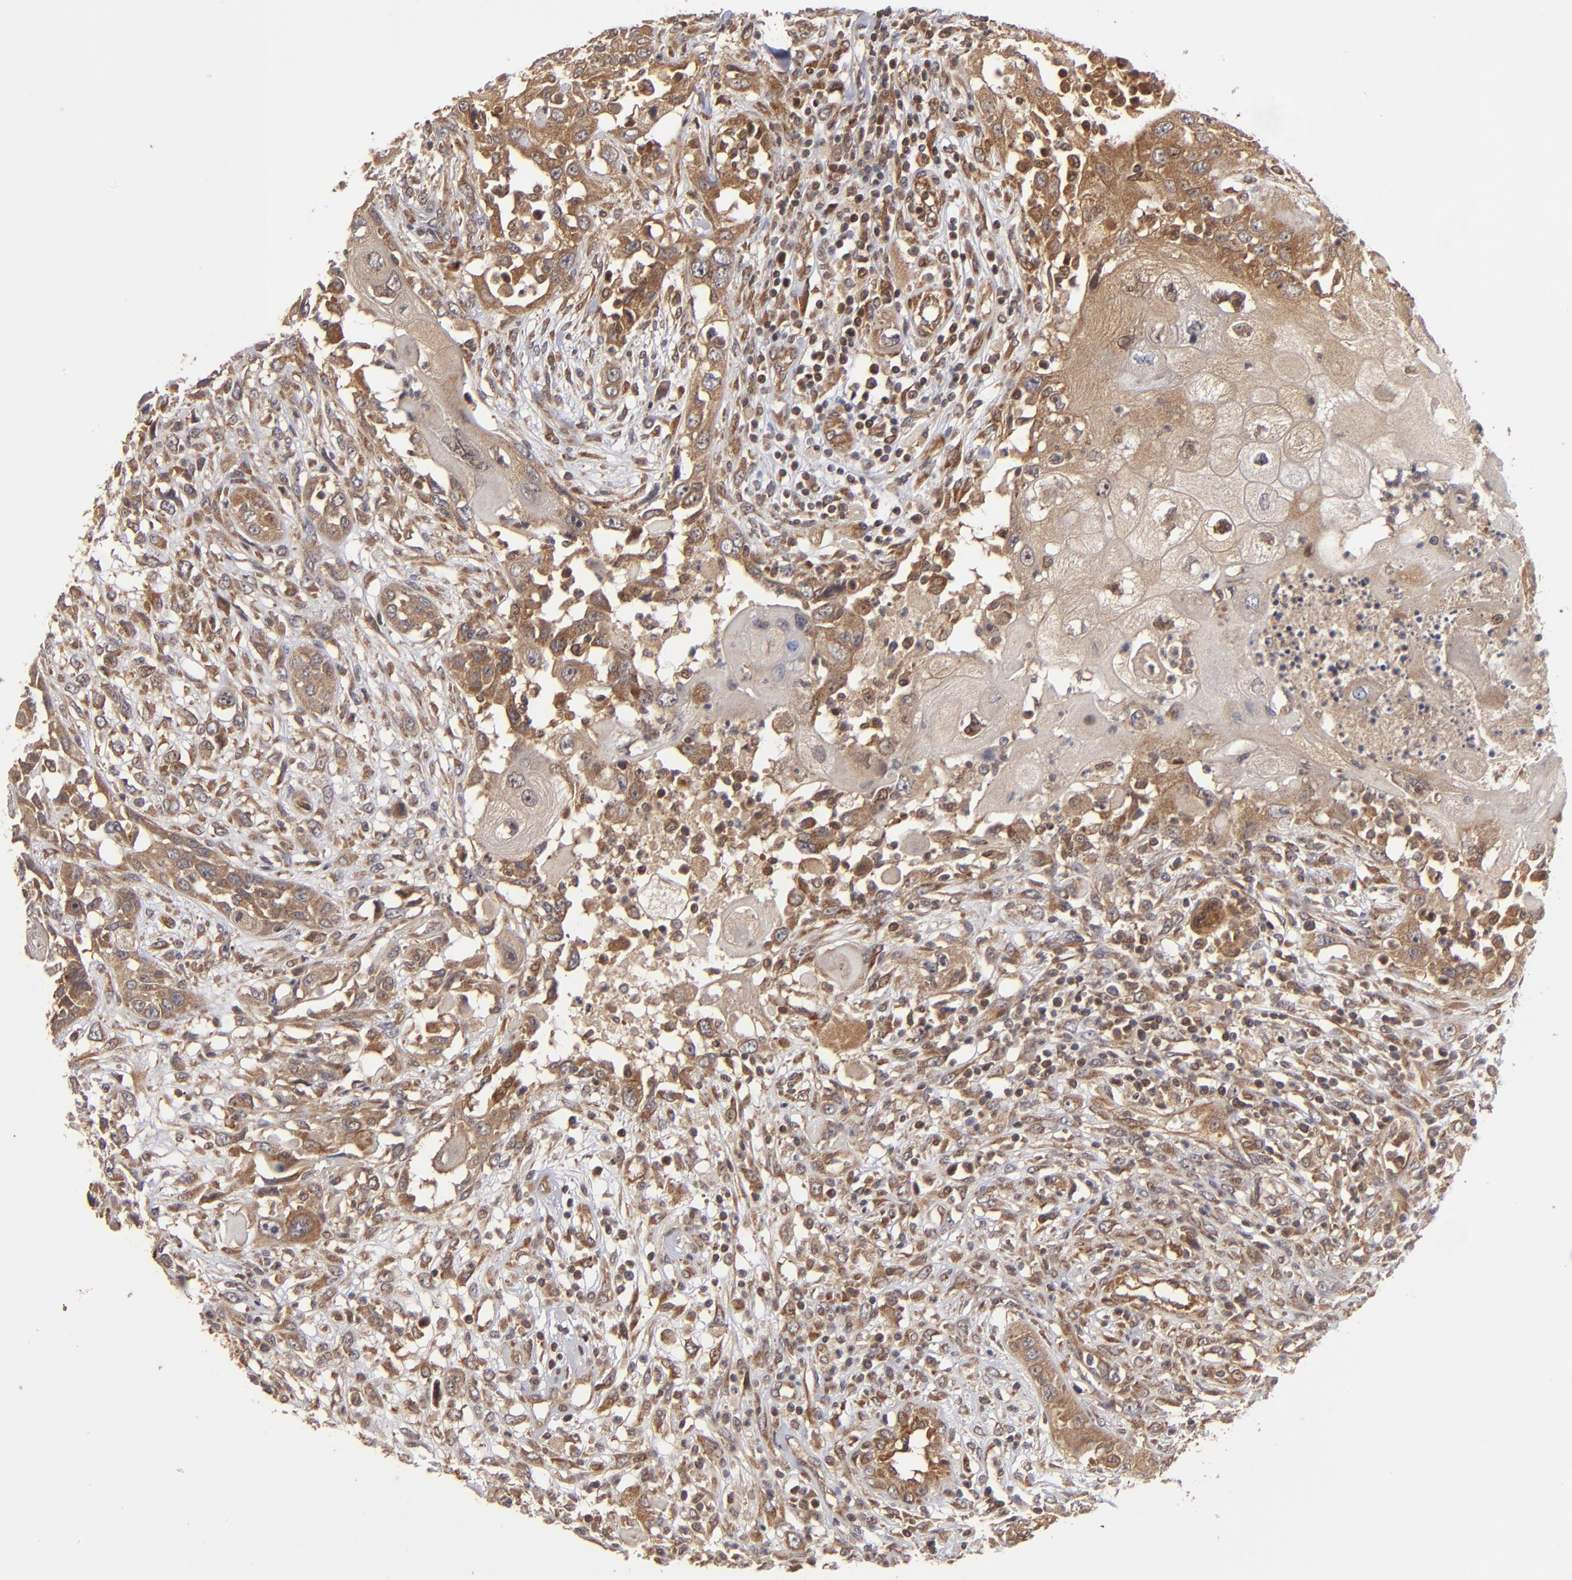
{"staining": {"intensity": "strong", "quantity": ">75%", "location": "cytoplasmic/membranous"}, "tissue": "head and neck cancer", "cell_type": "Tumor cells", "image_type": "cancer", "snomed": [{"axis": "morphology", "description": "Neoplasm, malignant, NOS"}, {"axis": "topography", "description": "Salivary gland"}, {"axis": "topography", "description": "Head-Neck"}], "caption": "Immunohistochemical staining of human neoplasm (malignant) (head and neck) exhibits high levels of strong cytoplasmic/membranous staining in approximately >75% of tumor cells.", "gene": "BDKRB1", "patient": {"sex": "male", "age": 43}}